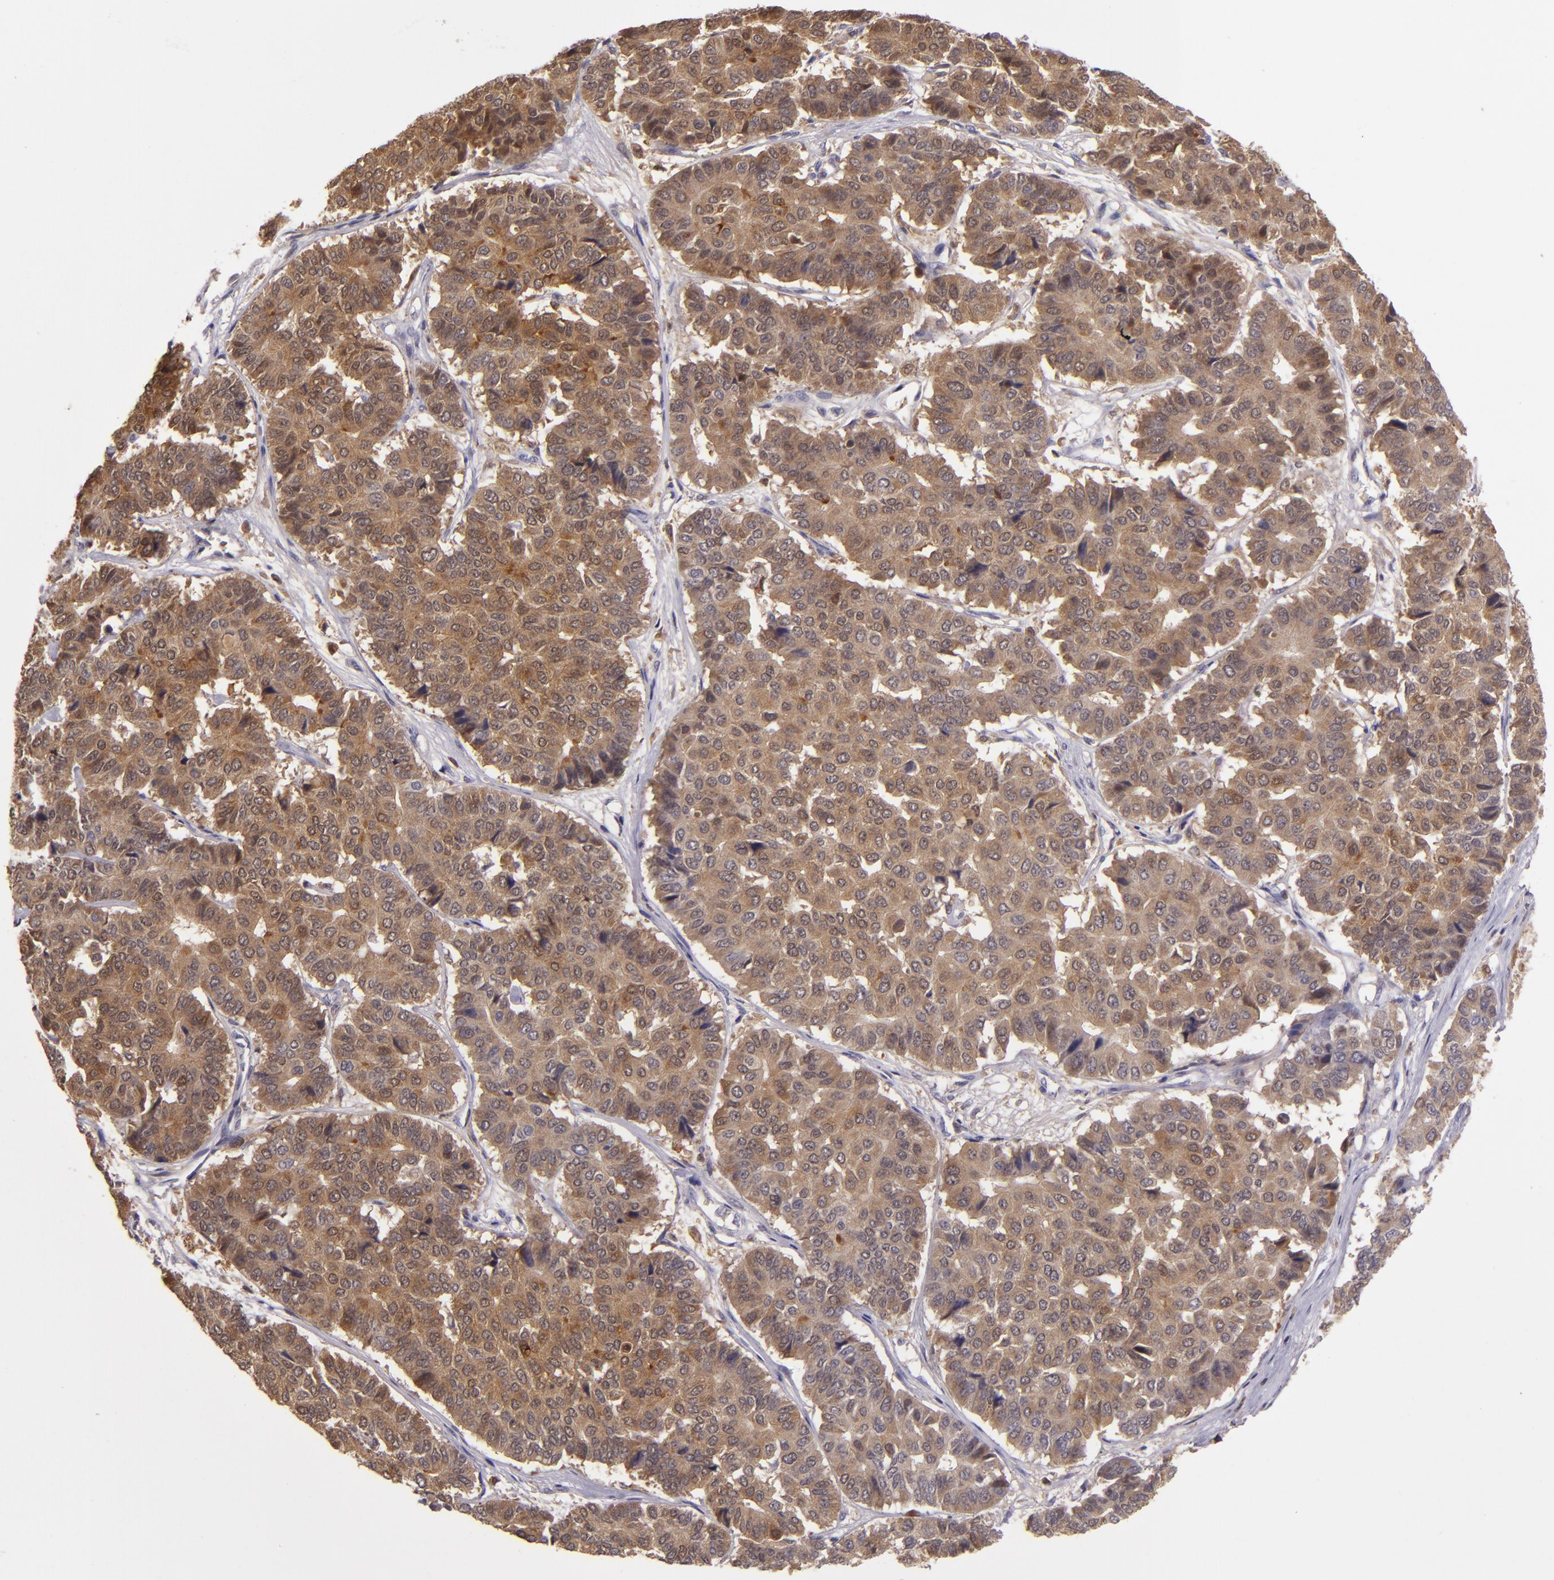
{"staining": {"intensity": "moderate", "quantity": ">75%", "location": "cytoplasmic/membranous"}, "tissue": "pancreatic cancer", "cell_type": "Tumor cells", "image_type": "cancer", "snomed": [{"axis": "morphology", "description": "Adenocarcinoma, NOS"}, {"axis": "topography", "description": "Pancreas"}], "caption": "This micrograph shows pancreatic cancer stained with immunohistochemistry to label a protein in brown. The cytoplasmic/membranous of tumor cells show moderate positivity for the protein. Nuclei are counter-stained blue.", "gene": "FHIT", "patient": {"sex": "male", "age": 50}}